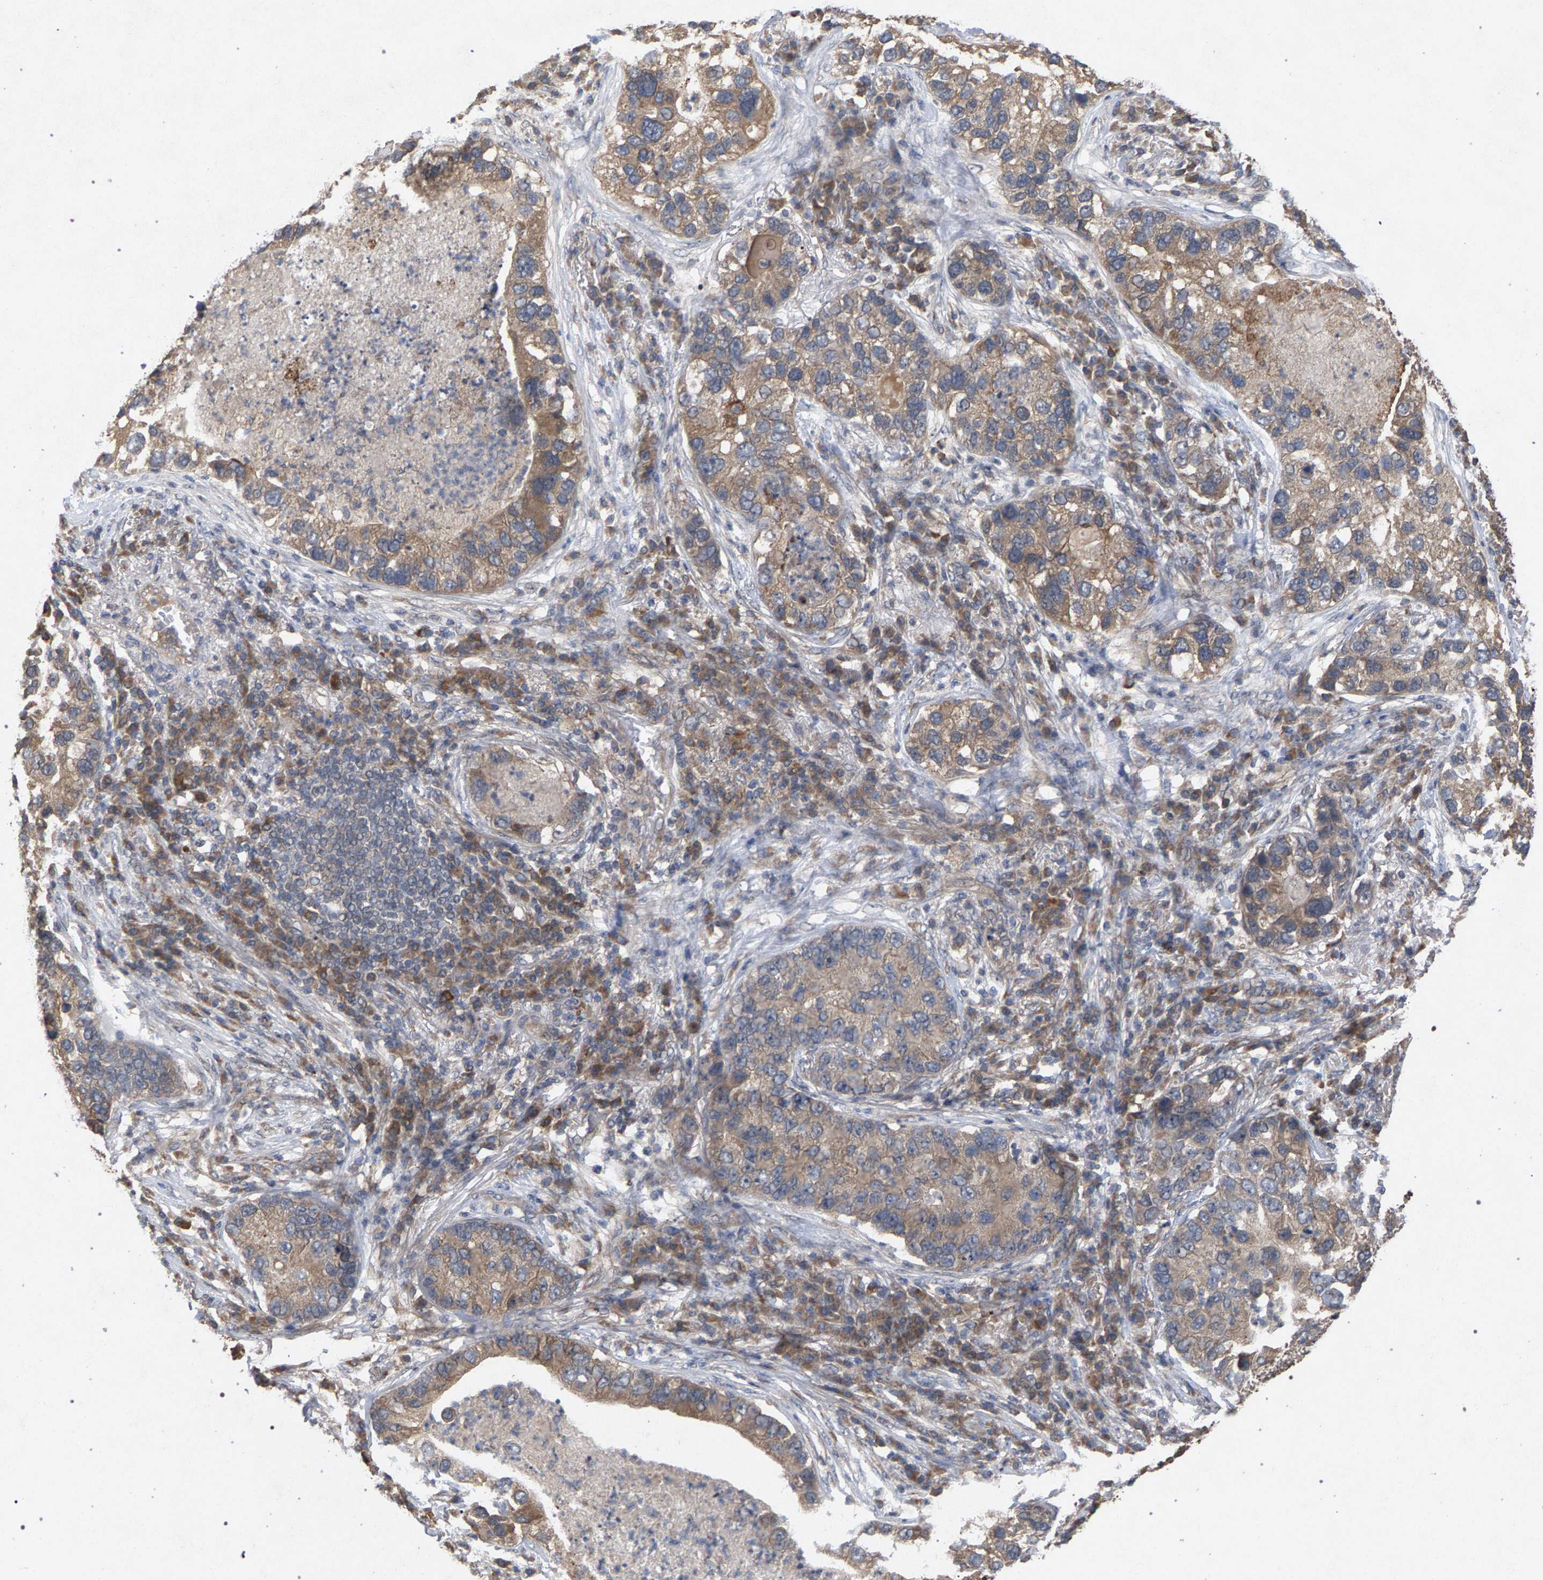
{"staining": {"intensity": "weak", "quantity": ">75%", "location": "cytoplasmic/membranous"}, "tissue": "lung cancer", "cell_type": "Tumor cells", "image_type": "cancer", "snomed": [{"axis": "morphology", "description": "Normal tissue, NOS"}, {"axis": "morphology", "description": "Adenocarcinoma, NOS"}, {"axis": "topography", "description": "Bronchus"}, {"axis": "topography", "description": "Lung"}], "caption": "Immunohistochemistry histopathology image of lung cancer stained for a protein (brown), which exhibits low levels of weak cytoplasmic/membranous staining in about >75% of tumor cells.", "gene": "SLC4A4", "patient": {"sex": "male", "age": 54}}